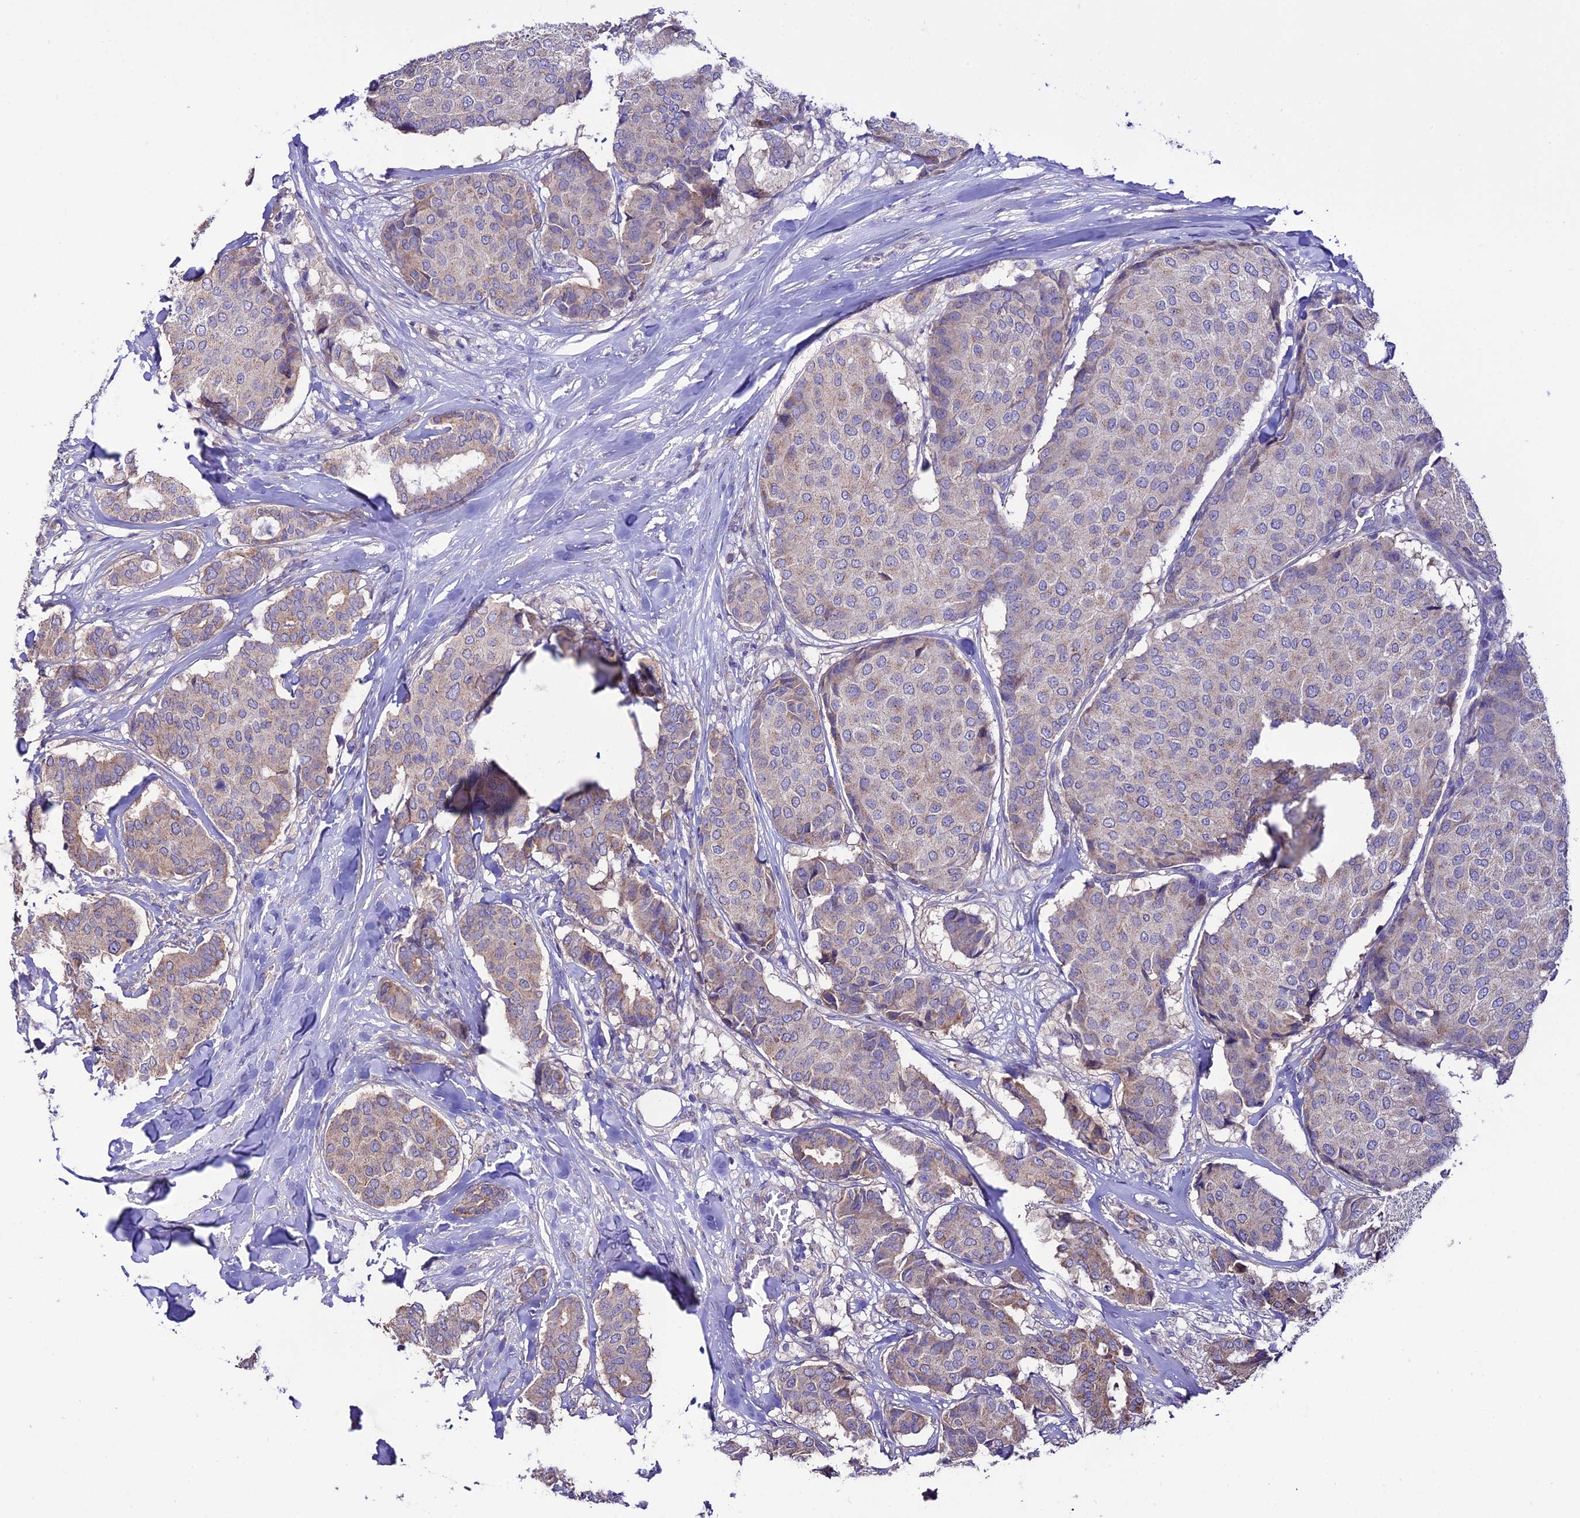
{"staining": {"intensity": "moderate", "quantity": "<25%", "location": "cytoplasmic/membranous"}, "tissue": "breast cancer", "cell_type": "Tumor cells", "image_type": "cancer", "snomed": [{"axis": "morphology", "description": "Duct carcinoma"}, {"axis": "topography", "description": "Breast"}], "caption": "Immunohistochemistry of breast cancer shows low levels of moderate cytoplasmic/membranous staining in about <25% of tumor cells. (DAB IHC with brightfield microscopy, high magnification).", "gene": "HOGA1", "patient": {"sex": "female", "age": 75}}